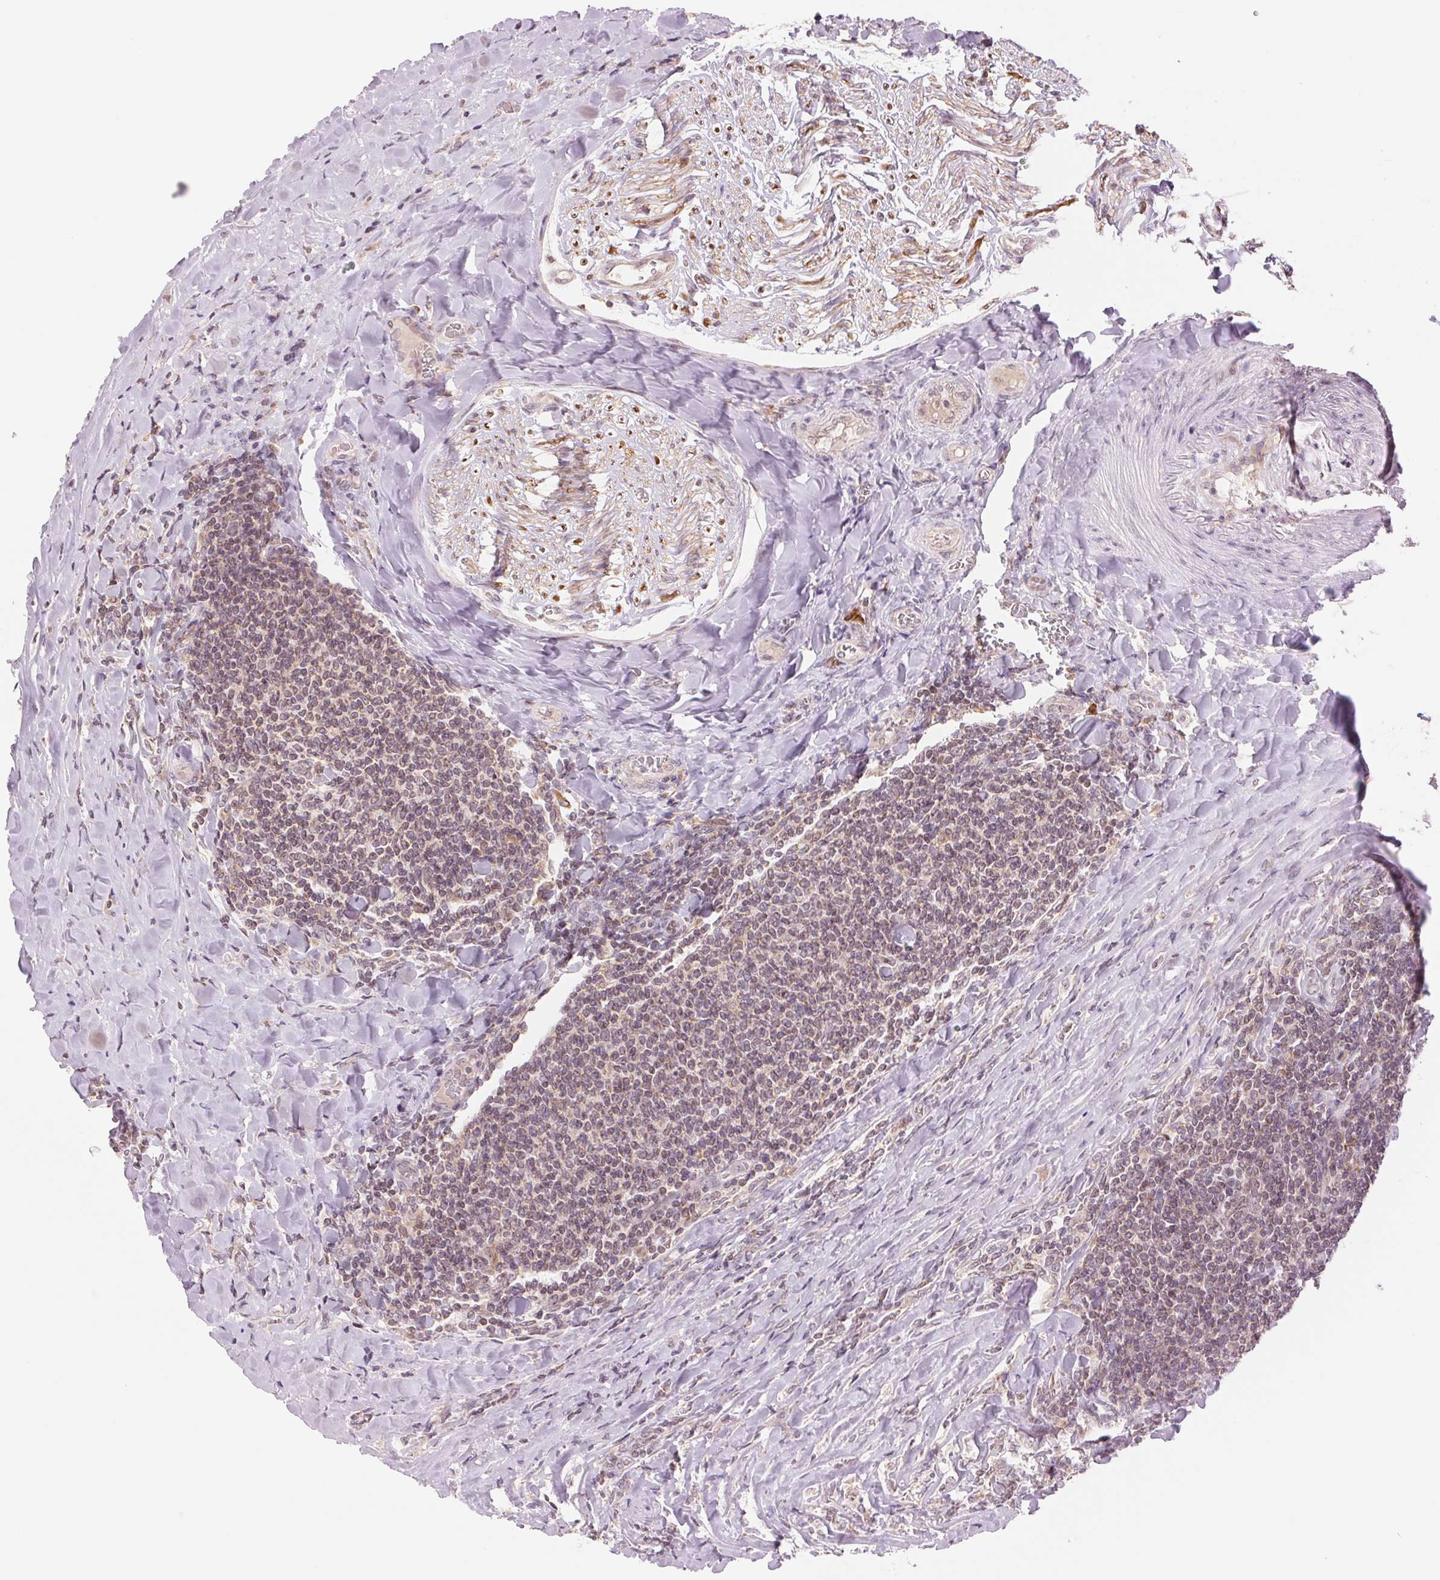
{"staining": {"intensity": "weak", "quantity": "25%-75%", "location": "nuclear"}, "tissue": "lymphoma", "cell_type": "Tumor cells", "image_type": "cancer", "snomed": [{"axis": "morphology", "description": "Malignant lymphoma, non-Hodgkin's type, Low grade"}, {"axis": "topography", "description": "Lymph node"}], "caption": "The immunohistochemical stain shows weak nuclear expression in tumor cells of lymphoma tissue.", "gene": "TECR", "patient": {"sex": "male", "age": 52}}